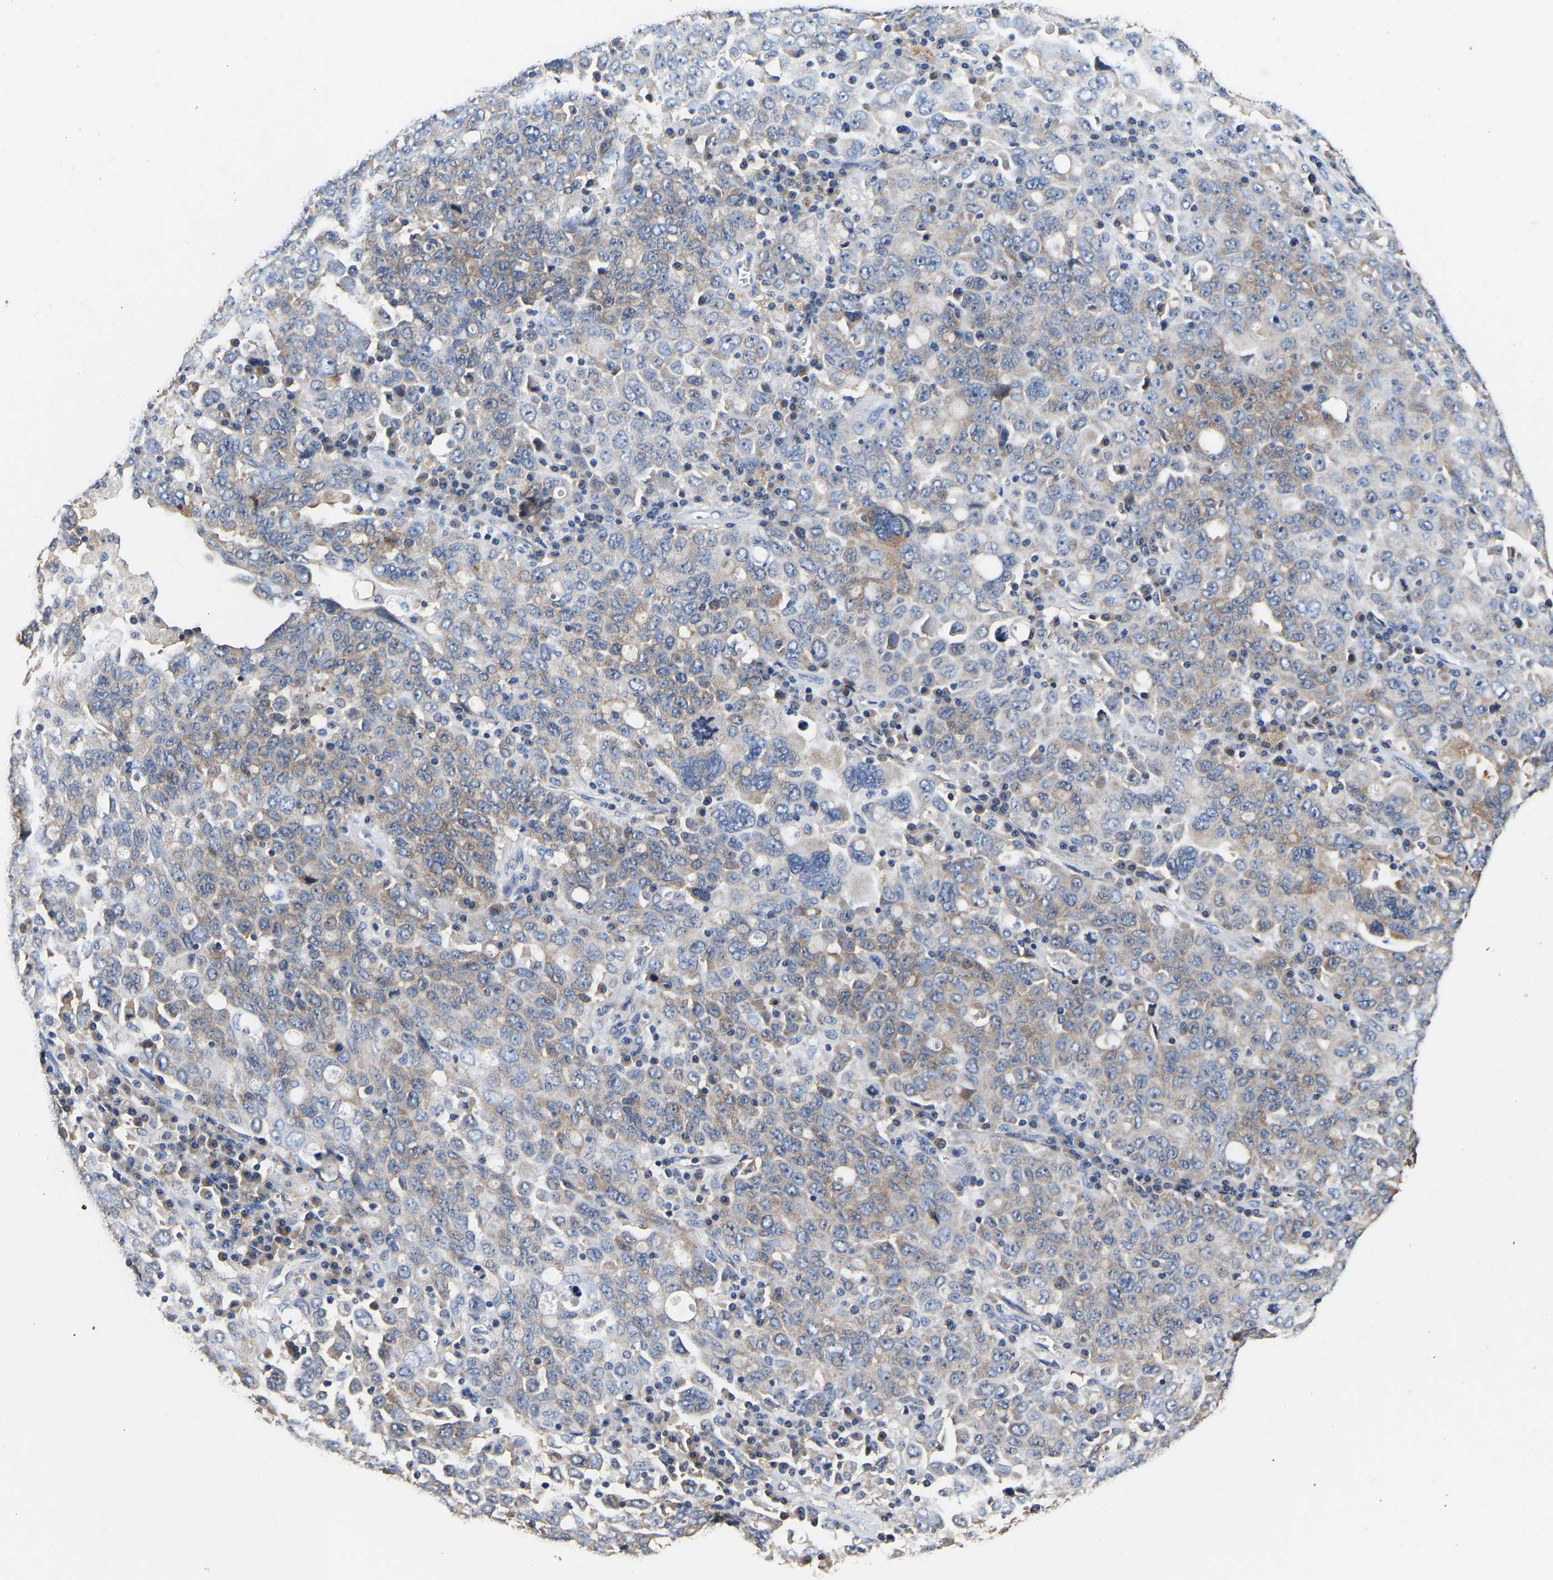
{"staining": {"intensity": "weak", "quantity": "25%-75%", "location": "cytoplasmic/membranous"}, "tissue": "ovarian cancer", "cell_type": "Tumor cells", "image_type": "cancer", "snomed": [{"axis": "morphology", "description": "Carcinoma, endometroid"}, {"axis": "topography", "description": "Ovary"}], "caption": "Brown immunohistochemical staining in human endometroid carcinoma (ovarian) reveals weak cytoplasmic/membranous staining in about 25%-75% of tumor cells.", "gene": "LRBA", "patient": {"sex": "female", "age": 62}}